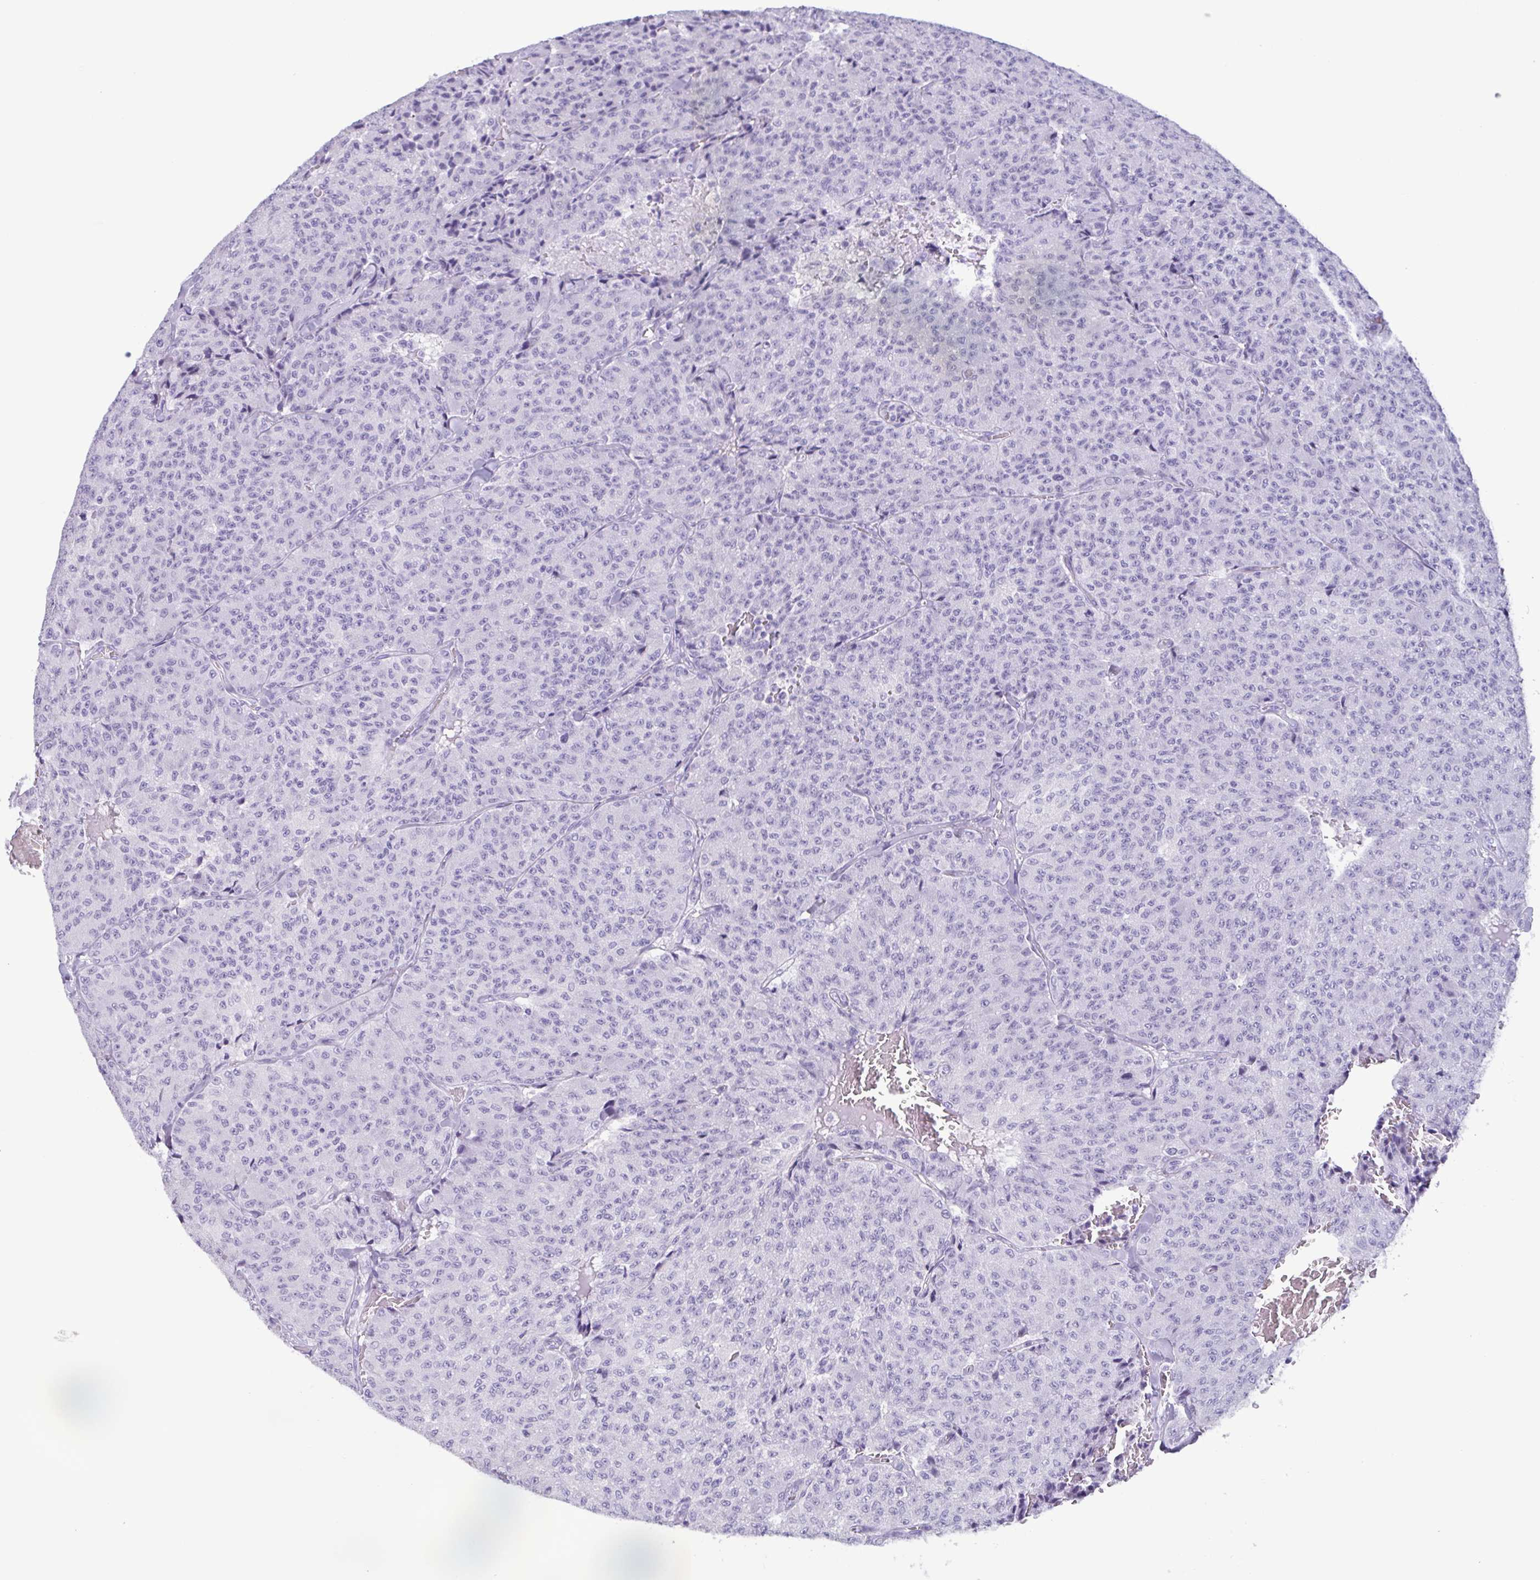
{"staining": {"intensity": "negative", "quantity": "none", "location": "none"}, "tissue": "carcinoid", "cell_type": "Tumor cells", "image_type": "cancer", "snomed": [{"axis": "morphology", "description": "Carcinoid, malignant, NOS"}, {"axis": "topography", "description": "Lung"}], "caption": "Tumor cells show no significant protein expression in carcinoid. (DAB immunohistochemistry (IHC), high magnification).", "gene": "LTF", "patient": {"sex": "male", "age": 71}}